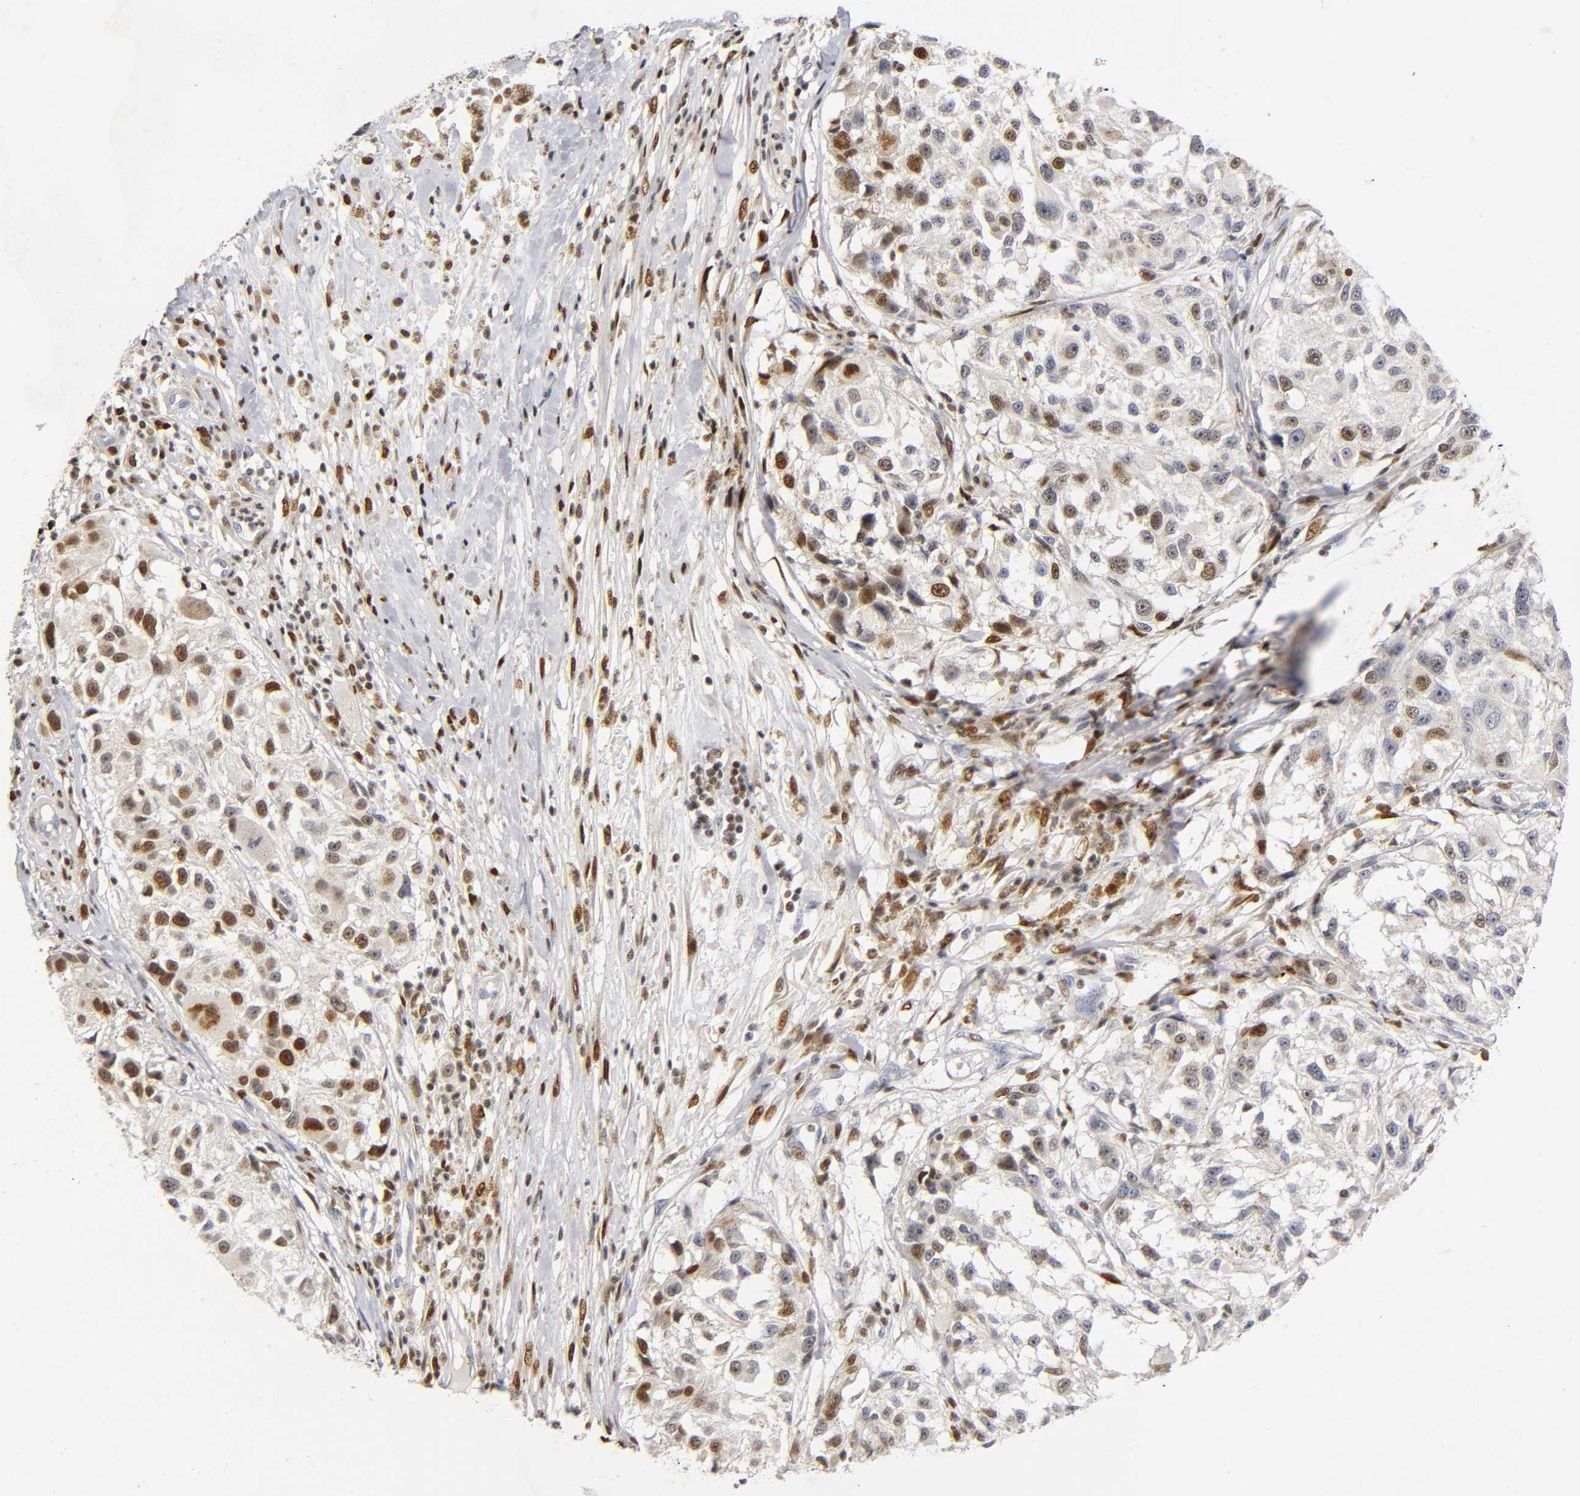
{"staining": {"intensity": "moderate", "quantity": "25%-75%", "location": "nuclear"}, "tissue": "melanoma", "cell_type": "Tumor cells", "image_type": "cancer", "snomed": [{"axis": "morphology", "description": "Necrosis, NOS"}, {"axis": "morphology", "description": "Malignant melanoma, NOS"}, {"axis": "topography", "description": "Skin"}], "caption": "Moderate nuclear protein staining is identified in approximately 25%-75% of tumor cells in malignant melanoma.", "gene": "RUNX1", "patient": {"sex": "female", "age": 87}}